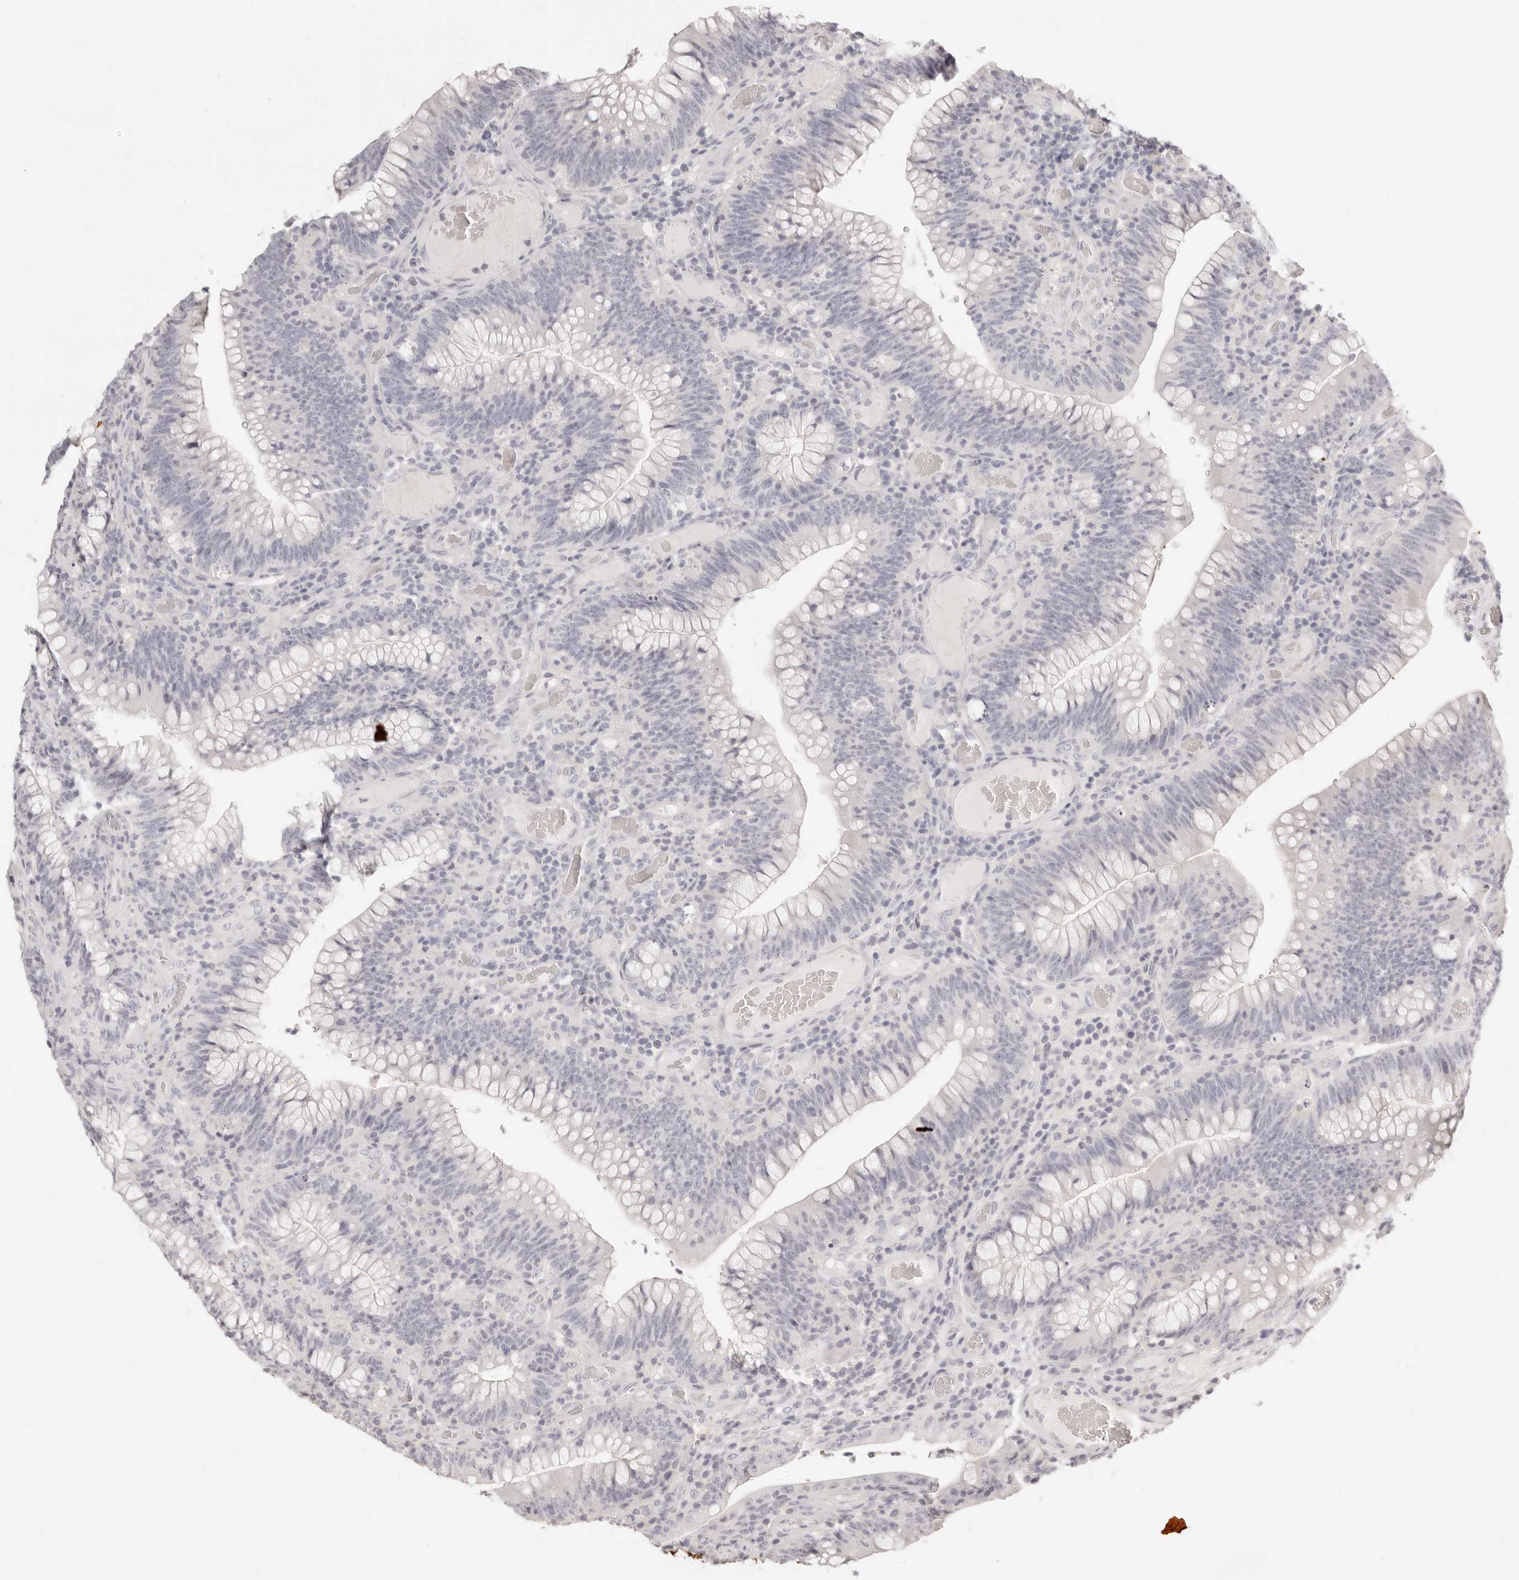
{"staining": {"intensity": "negative", "quantity": "none", "location": "none"}, "tissue": "colorectal cancer", "cell_type": "Tumor cells", "image_type": "cancer", "snomed": [{"axis": "morphology", "description": "Normal tissue, NOS"}, {"axis": "topography", "description": "Colon"}], "caption": "Immunohistochemical staining of colorectal cancer reveals no significant expression in tumor cells.", "gene": "FABP1", "patient": {"sex": "female", "age": 82}}